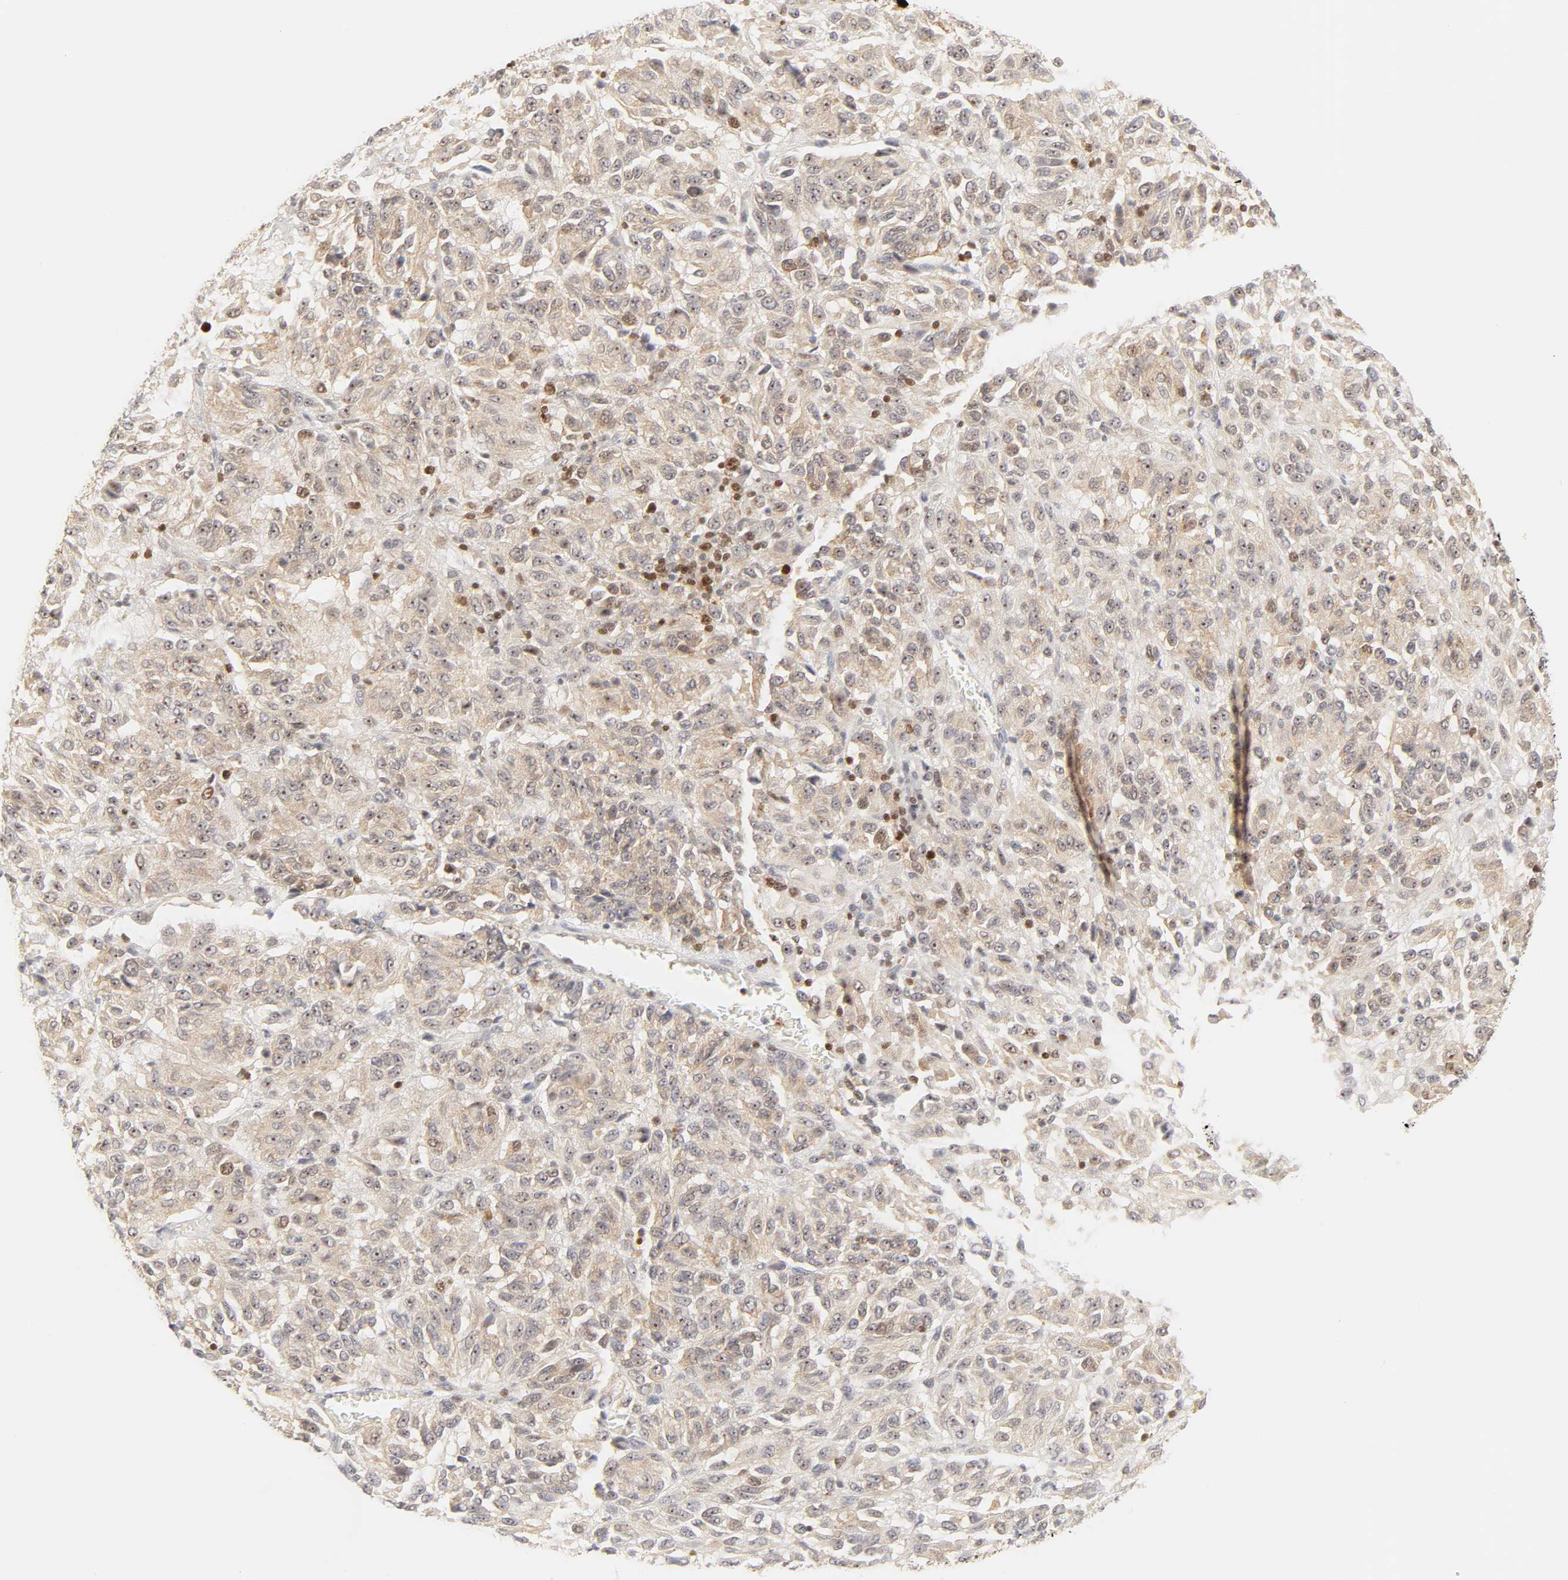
{"staining": {"intensity": "moderate", "quantity": ">75%", "location": "cytoplasmic/membranous,nuclear"}, "tissue": "melanoma", "cell_type": "Tumor cells", "image_type": "cancer", "snomed": [{"axis": "morphology", "description": "Malignant melanoma, Metastatic site"}, {"axis": "topography", "description": "Lung"}], "caption": "A histopathology image of melanoma stained for a protein shows moderate cytoplasmic/membranous and nuclear brown staining in tumor cells.", "gene": "KIF2A", "patient": {"sex": "male", "age": 64}}